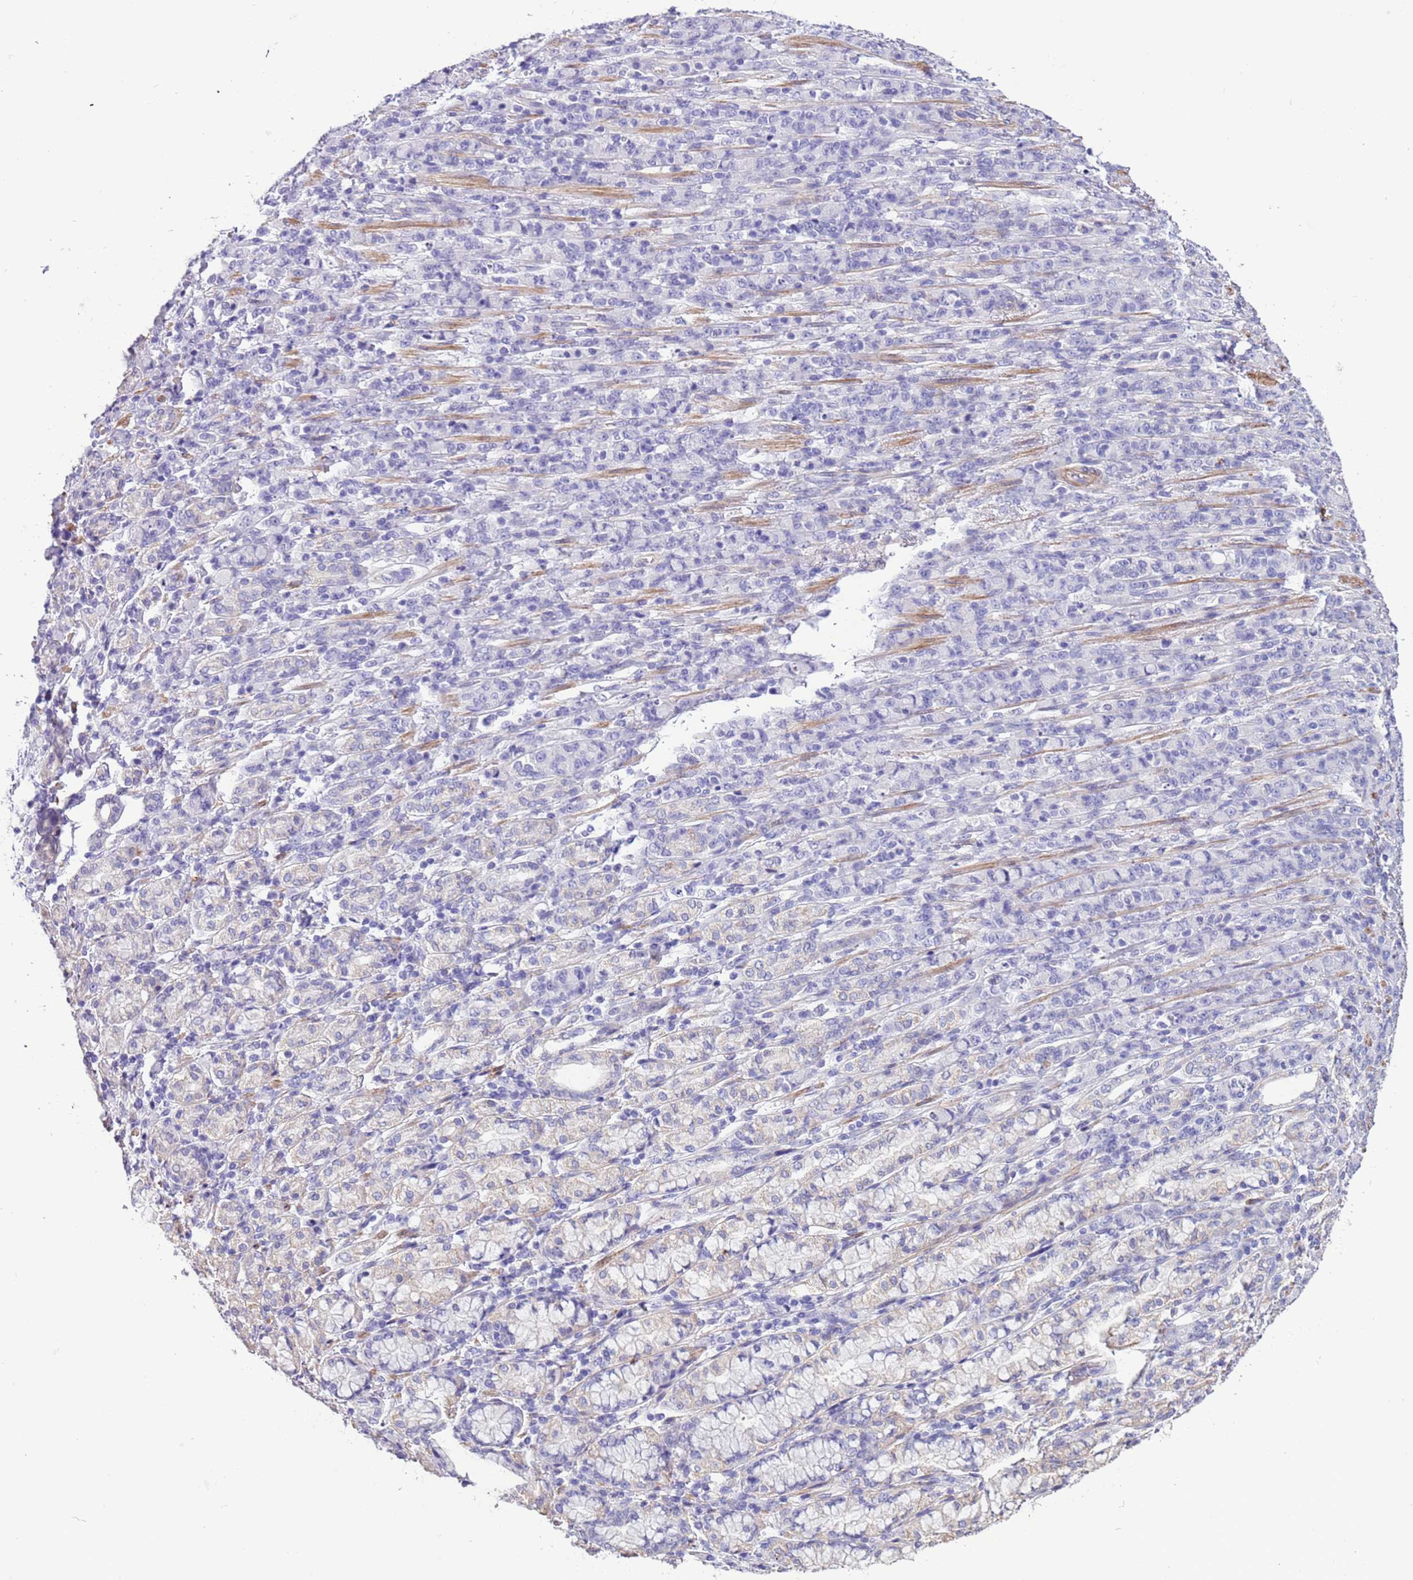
{"staining": {"intensity": "negative", "quantity": "none", "location": "none"}, "tissue": "stomach cancer", "cell_type": "Tumor cells", "image_type": "cancer", "snomed": [{"axis": "morphology", "description": "Normal tissue, NOS"}, {"axis": "morphology", "description": "Adenocarcinoma, NOS"}, {"axis": "topography", "description": "Stomach"}], "caption": "Immunohistochemistry of adenocarcinoma (stomach) shows no positivity in tumor cells. The staining was performed using DAB (3,3'-diaminobenzidine) to visualize the protein expression in brown, while the nuclei were stained in blue with hematoxylin (Magnification: 20x).", "gene": "PCGF2", "patient": {"sex": "female", "age": 79}}